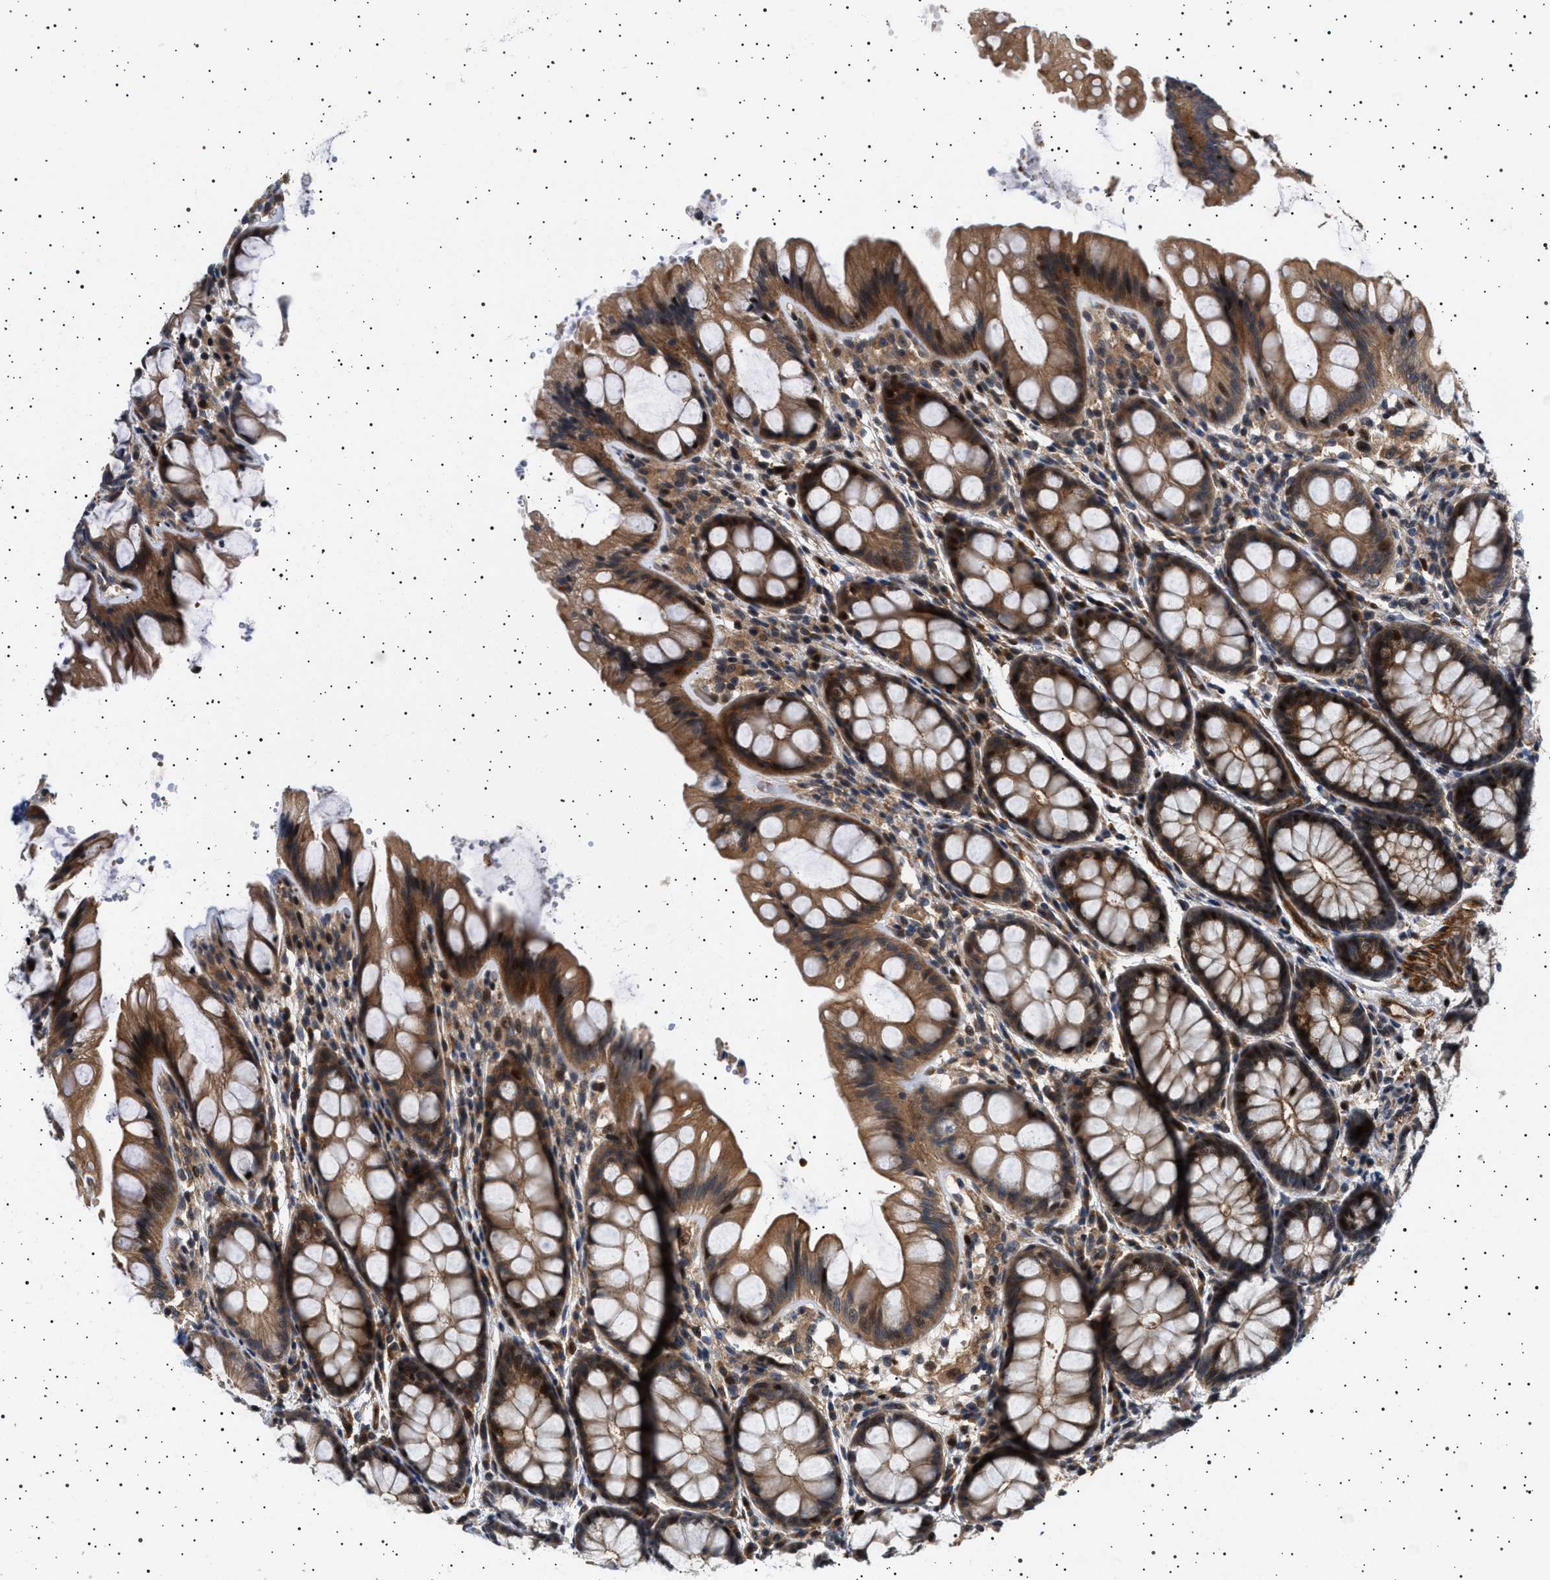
{"staining": {"intensity": "moderate", "quantity": ">75%", "location": "cytoplasmic/membranous,nuclear"}, "tissue": "colon", "cell_type": "Endothelial cells", "image_type": "normal", "snomed": [{"axis": "morphology", "description": "Normal tissue, NOS"}, {"axis": "topography", "description": "Colon"}], "caption": "This micrograph displays immunohistochemistry staining of benign human colon, with medium moderate cytoplasmic/membranous,nuclear staining in about >75% of endothelial cells.", "gene": "BAG3", "patient": {"sex": "male", "age": 47}}